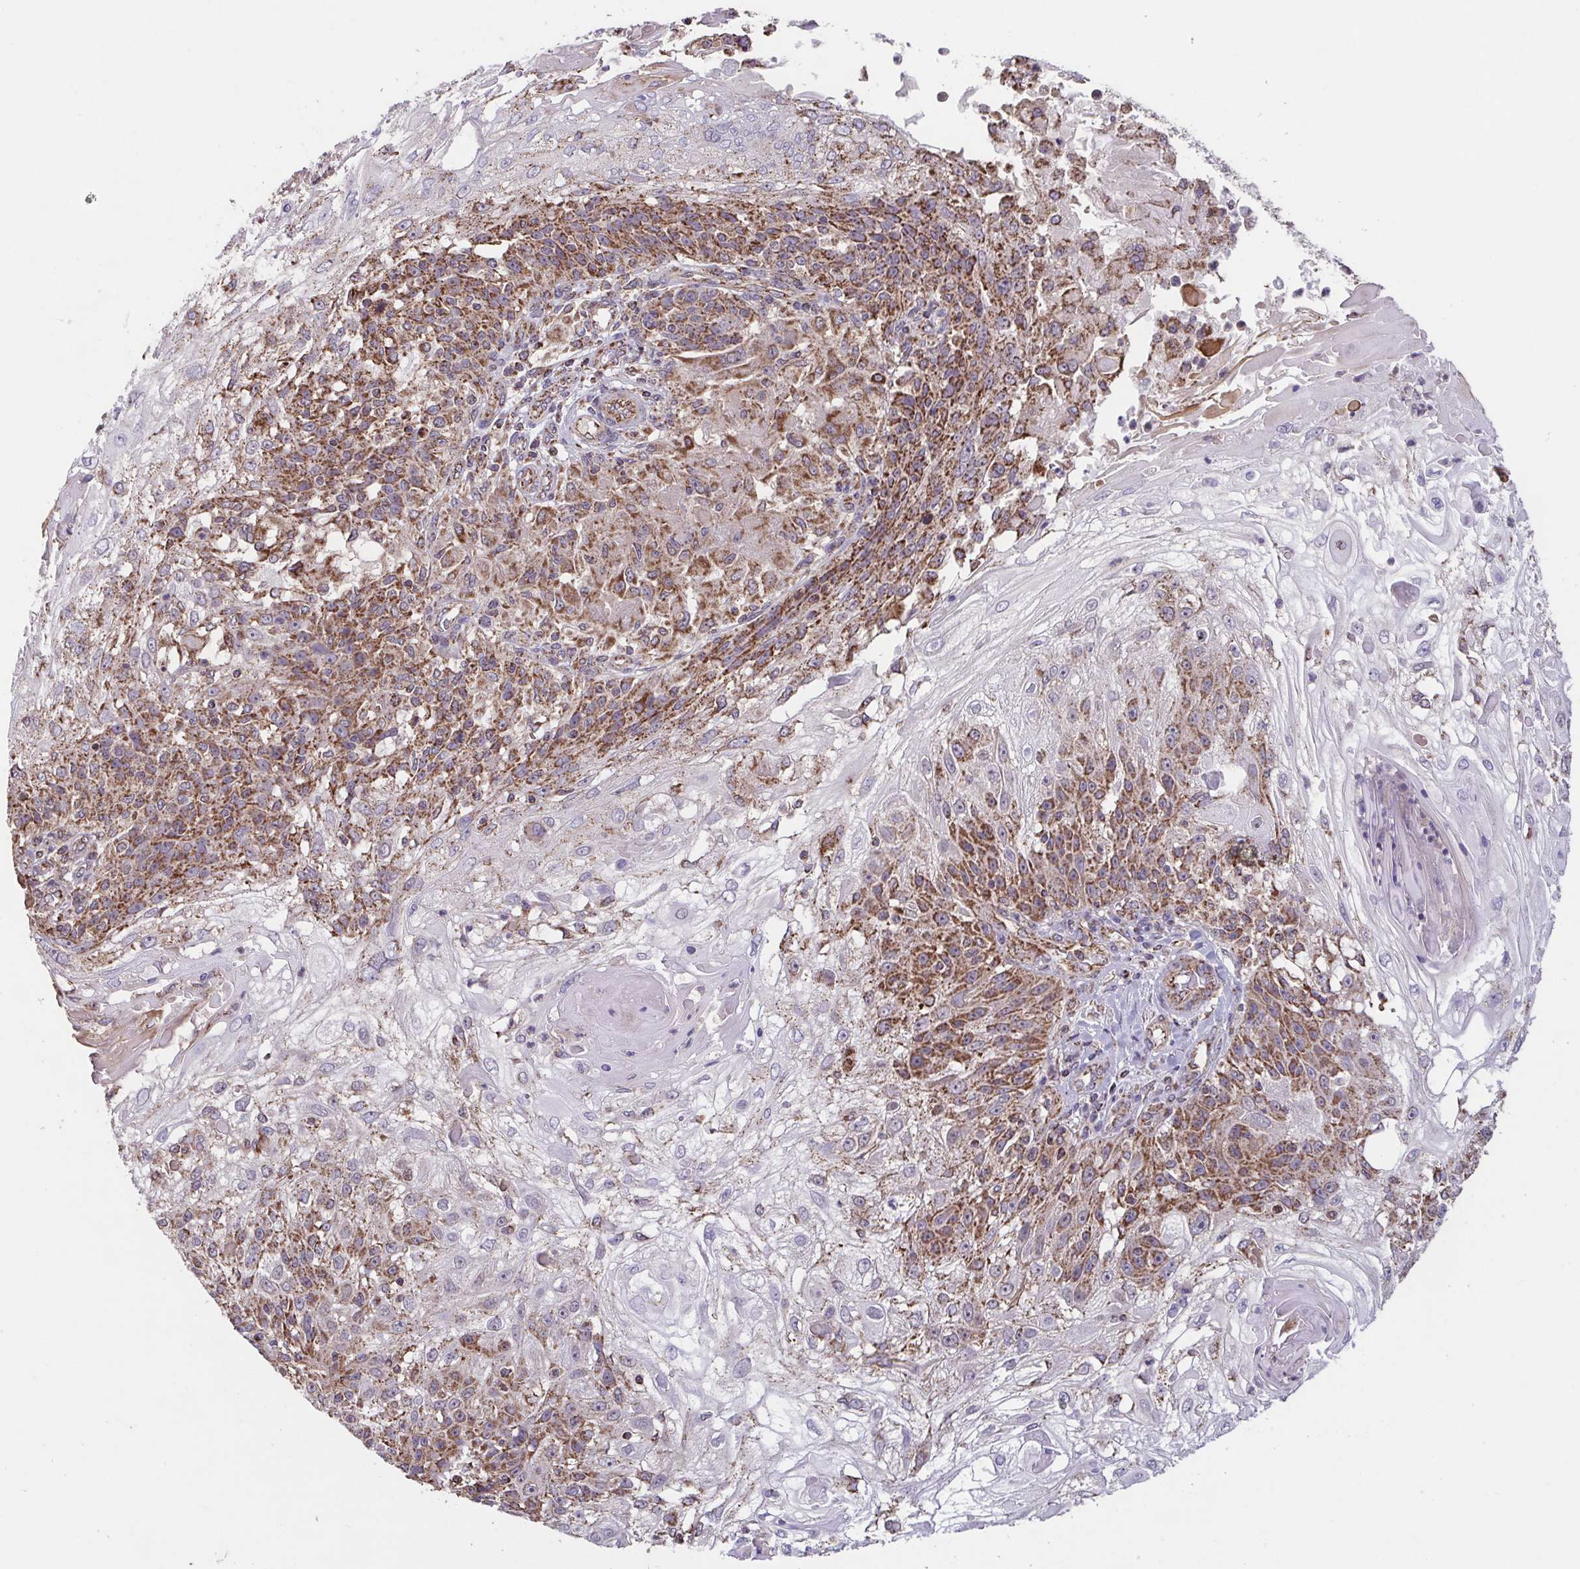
{"staining": {"intensity": "moderate", "quantity": "25%-75%", "location": "cytoplasmic/membranous"}, "tissue": "skin cancer", "cell_type": "Tumor cells", "image_type": "cancer", "snomed": [{"axis": "morphology", "description": "Normal tissue, NOS"}, {"axis": "morphology", "description": "Squamous cell carcinoma, NOS"}, {"axis": "topography", "description": "Skin"}], "caption": "Immunohistochemistry image of skin squamous cell carcinoma stained for a protein (brown), which demonstrates medium levels of moderate cytoplasmic/membranous staining in approximately 25%-75% of tumor cells.", "gene": "DIP2B", "patient": {"sex": "female", "age": 83}}